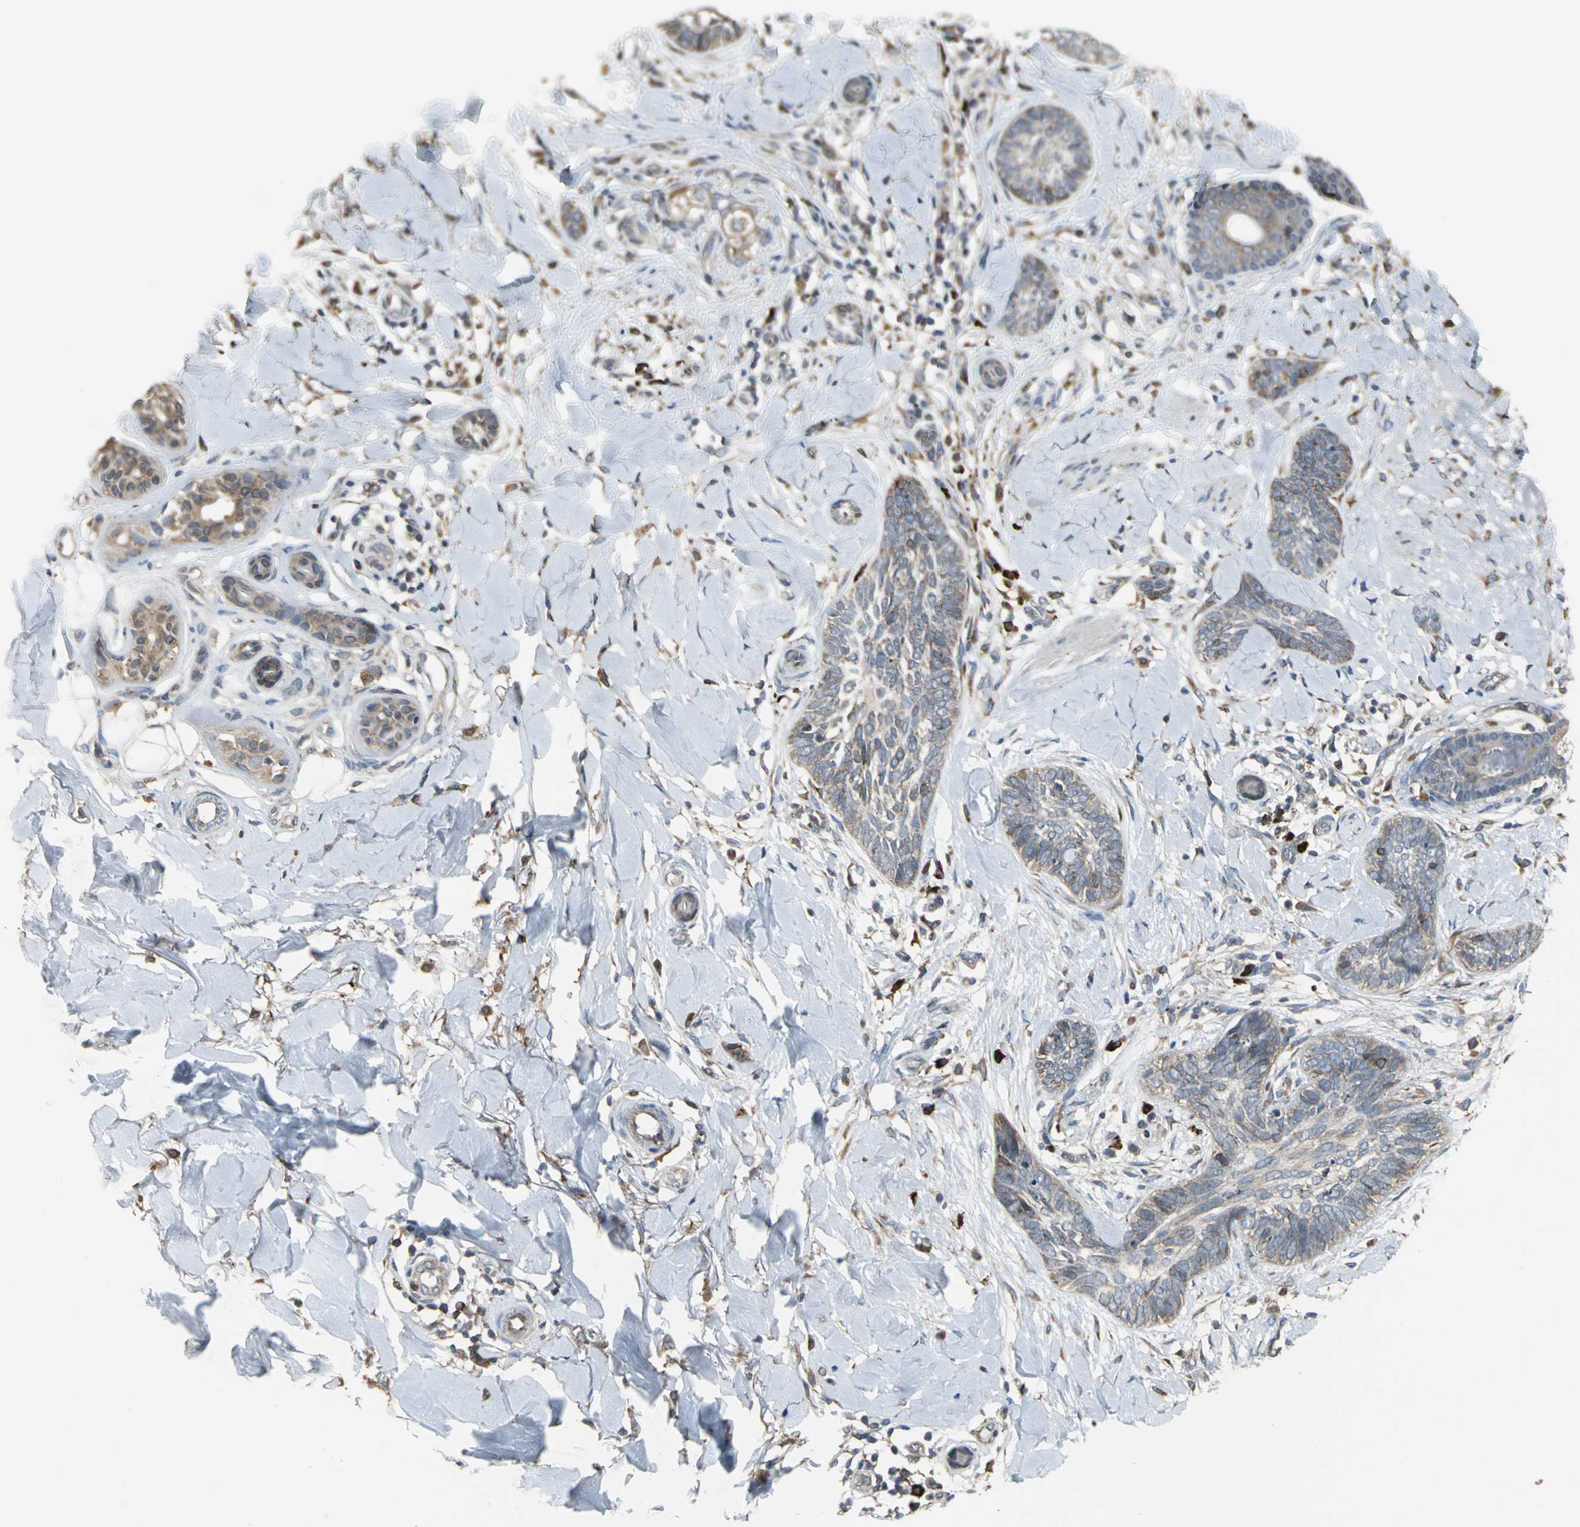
{"staining": {"intensity": "weak", "quantity": "25%-75%", "location": "cytoplasmic/membranous"}, "tissue": "skin cancer", "cell_type": "Tumor cells", "image_type": "cancer", "snomed": [{"axis": "morphology", "description": "Basal cell carcinoma"}, {"axis": "topography", "description": "Skin"}], "caption": "Skin cancer (basal cell carcinoma) was stained to show a protein in brown. There is low levels of weak cytoplasmic/membranous staining in approximately 25%-75% of tumor cells. (Stains: DAB in brown, nuclei in blue, Microscopy: brightfield microscopy at high magnification).", "gene": "SYVN1", "patient": {"sex": "female", "age": 58}}